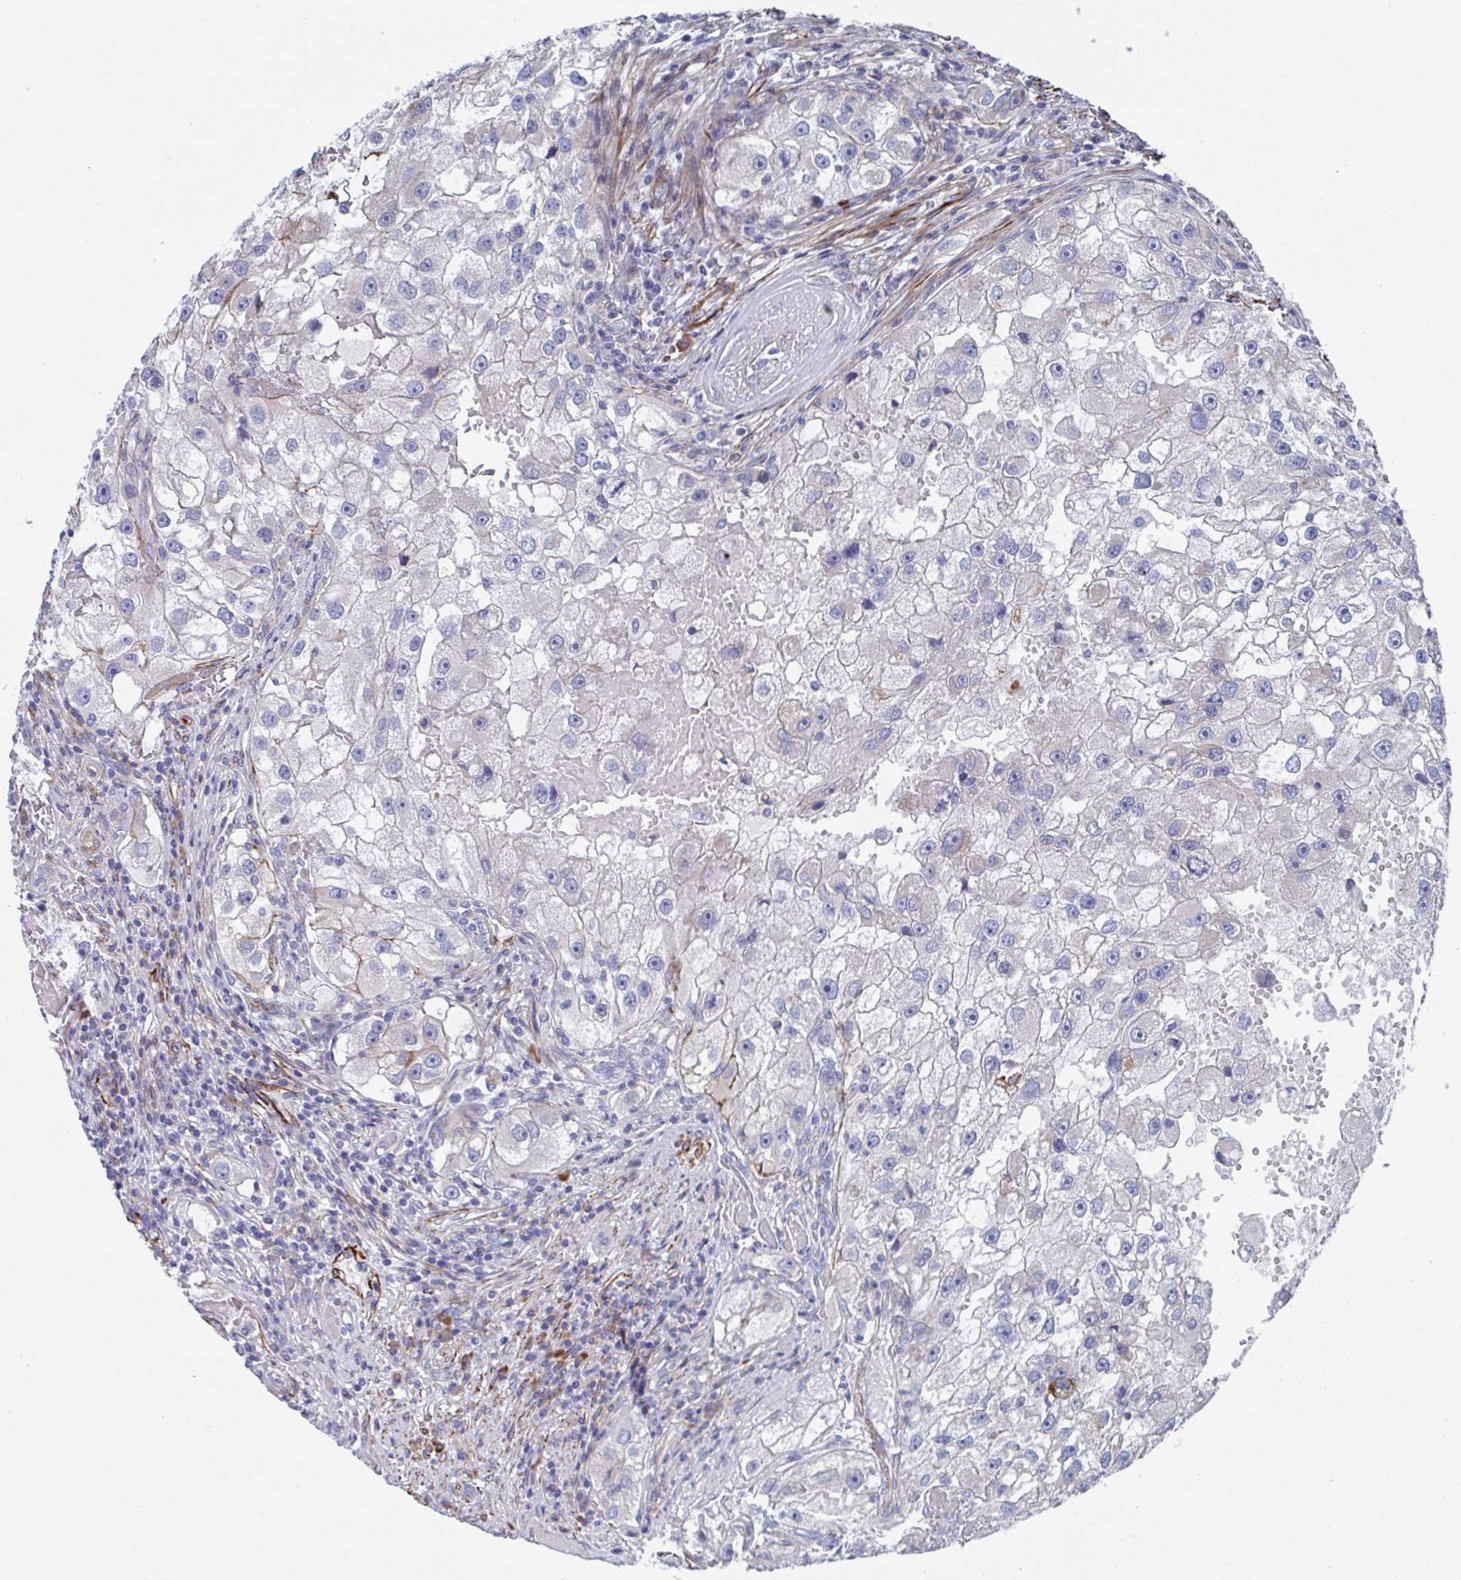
{"staining": {"intensity": "negative", "quantity": "none", "location": "none"}, "tissue": "renal cancer", "cell_type": "Tumor cells", "image_type": "cancer", "snomed": [{"axis": "morphology", "description": "Adenocarcinoma, NOS"}, {"axis": "topography", "description": "Kidney"}], "caption": "High power microscopy micrograph of an IHC histopathology image of adenocarcinoma (renal), revealing no significant expression in tumor cells.", "gene": "KLC3", "patient": {"sex": "male", "age": 63}}